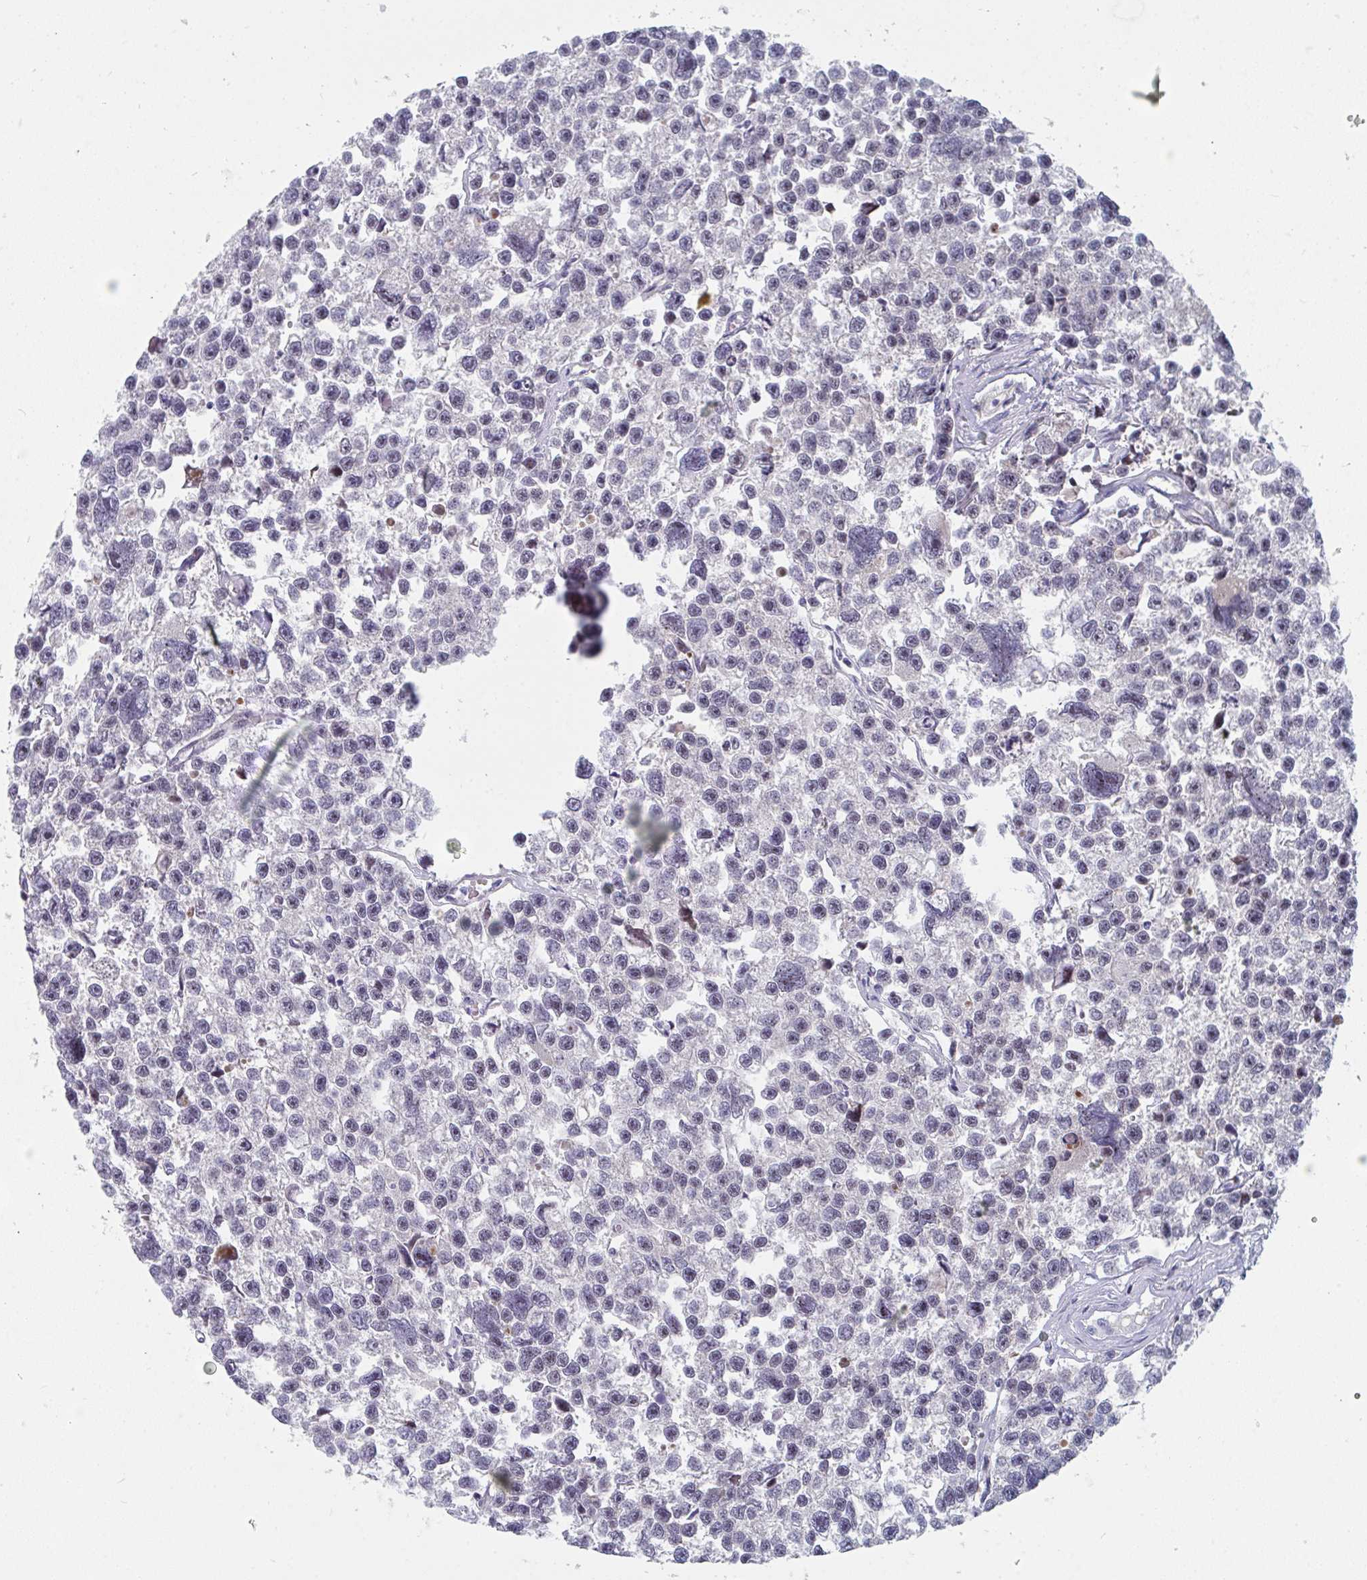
{"staining": {"intensity": "weak", "quantity": "<25%", "location": "nuclear"}, "tissue": "testis cancer", "cell_type": "Tumor cells", "image_type": "cancer", "snomed": [{"axis": "morphology", "description": "Seminoma, NOS"}, {"axis": "topography", "description": "Testis"}], "caption": "Tumor cells are negative for protein expression in human seminoma (testis).", "gene": "CENPT", "patient": {"sex": "male", "age": 26}}